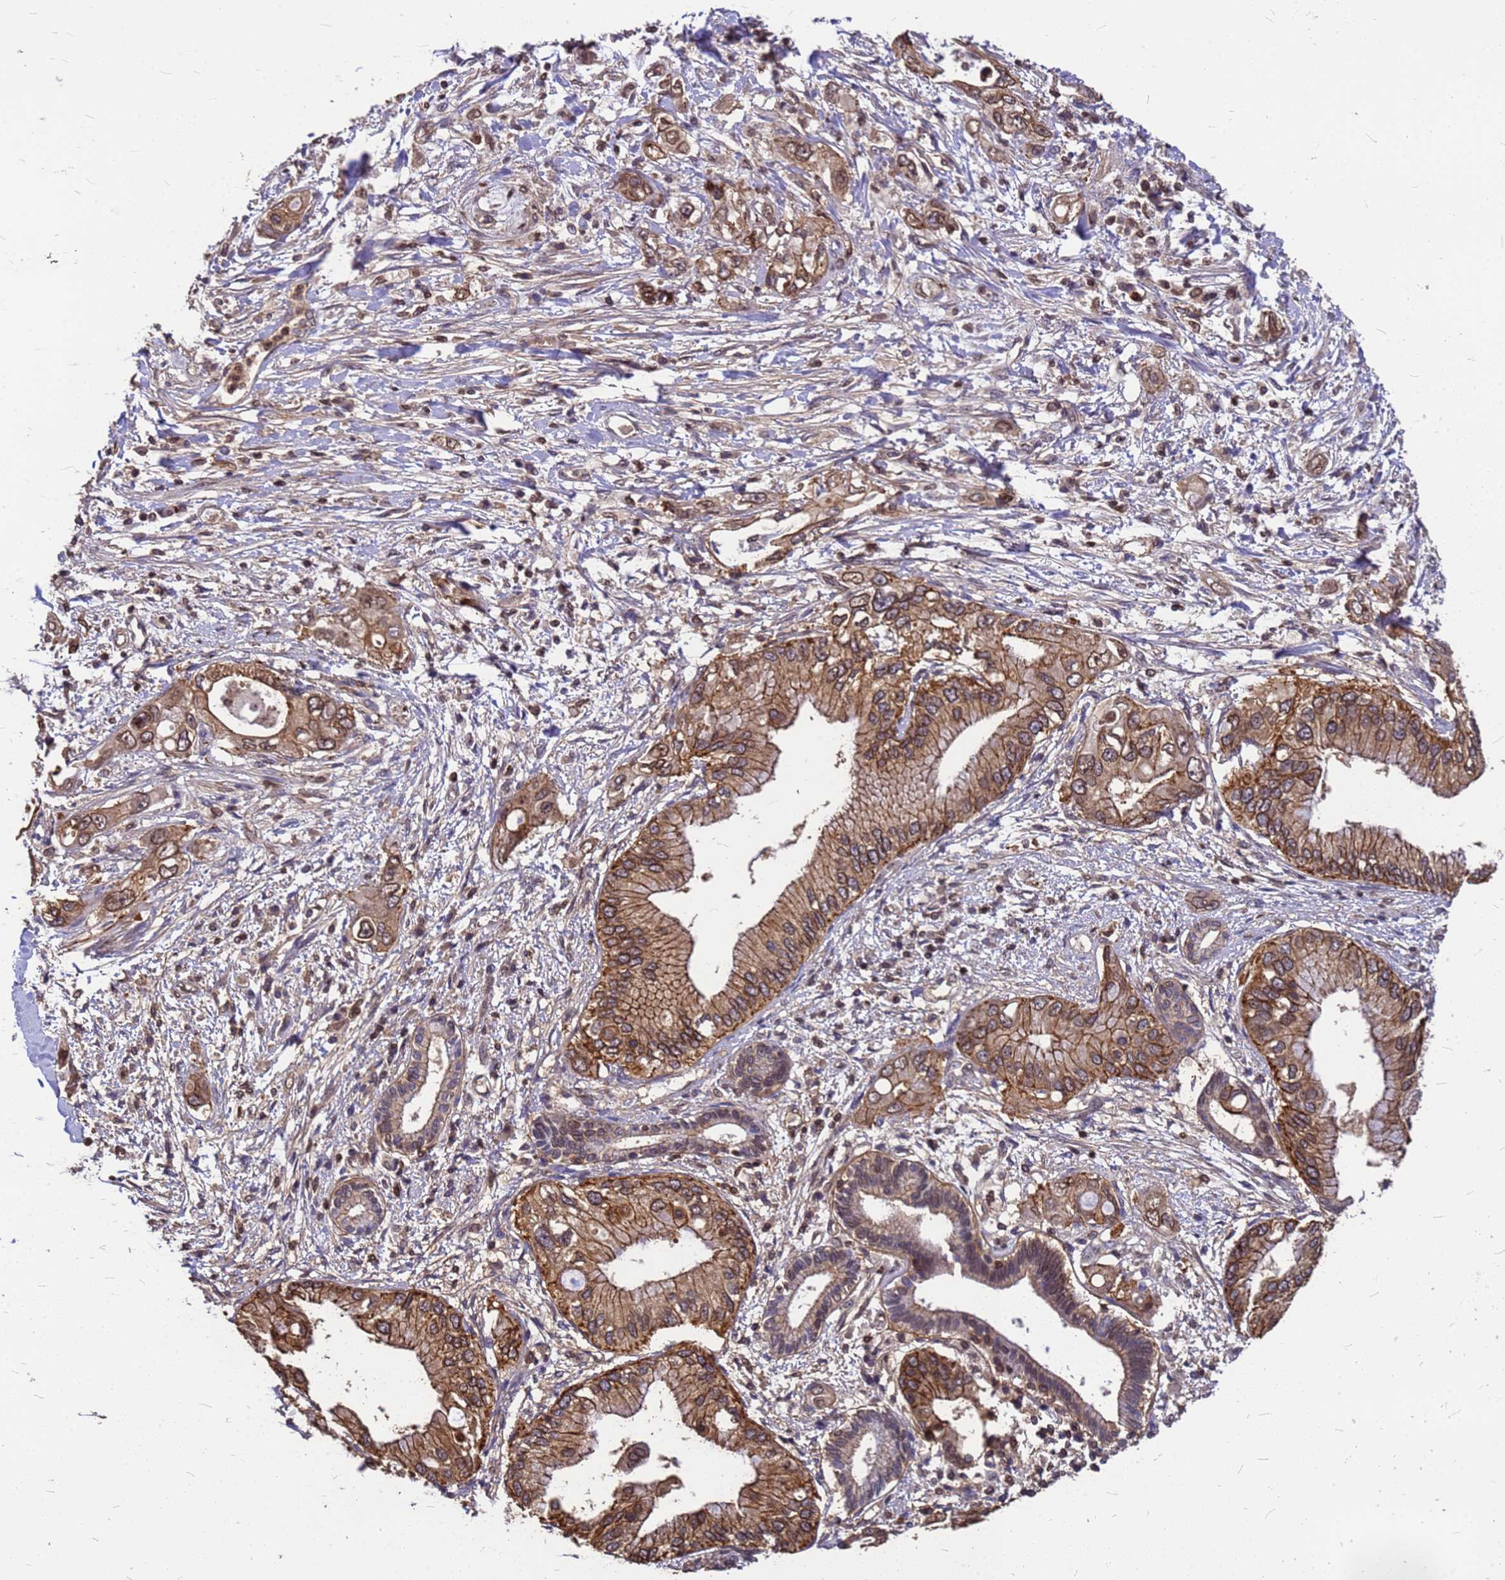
{"staining": {"intensity": "moderate", "quantity": ">75%", "location": "cytoplasmic/membranous,nuclear"}, "tissue": "pancreatic cancer", "cell_type": "Tumor cells", "image_type": "cancer", "snomed": [{"axis": "morphology", "description": "Inflammation, NOS"}, {"axis": "morphology", "description": "Adenocarcinoma, NOS"}, {"axis": "topography", "description": "Pancreas"}], "caption": "Immunohistochemistry (IHC) staining of pancreatic cancer, which reveals medium levels of moderate cytoplasmic/membranous and nuclear staining in approximately >75% of tumor cells indicating moderate cytoplasmic/membranous and nuclear protein expression. The staining was performed using DAB (3,3'-diaminobenzidine) (brown) for protein detection and nuclei were counterstained in hematoxylin (blue).", "gene": "C1orf35", "patient": {"sex": "female", "age": 56}}